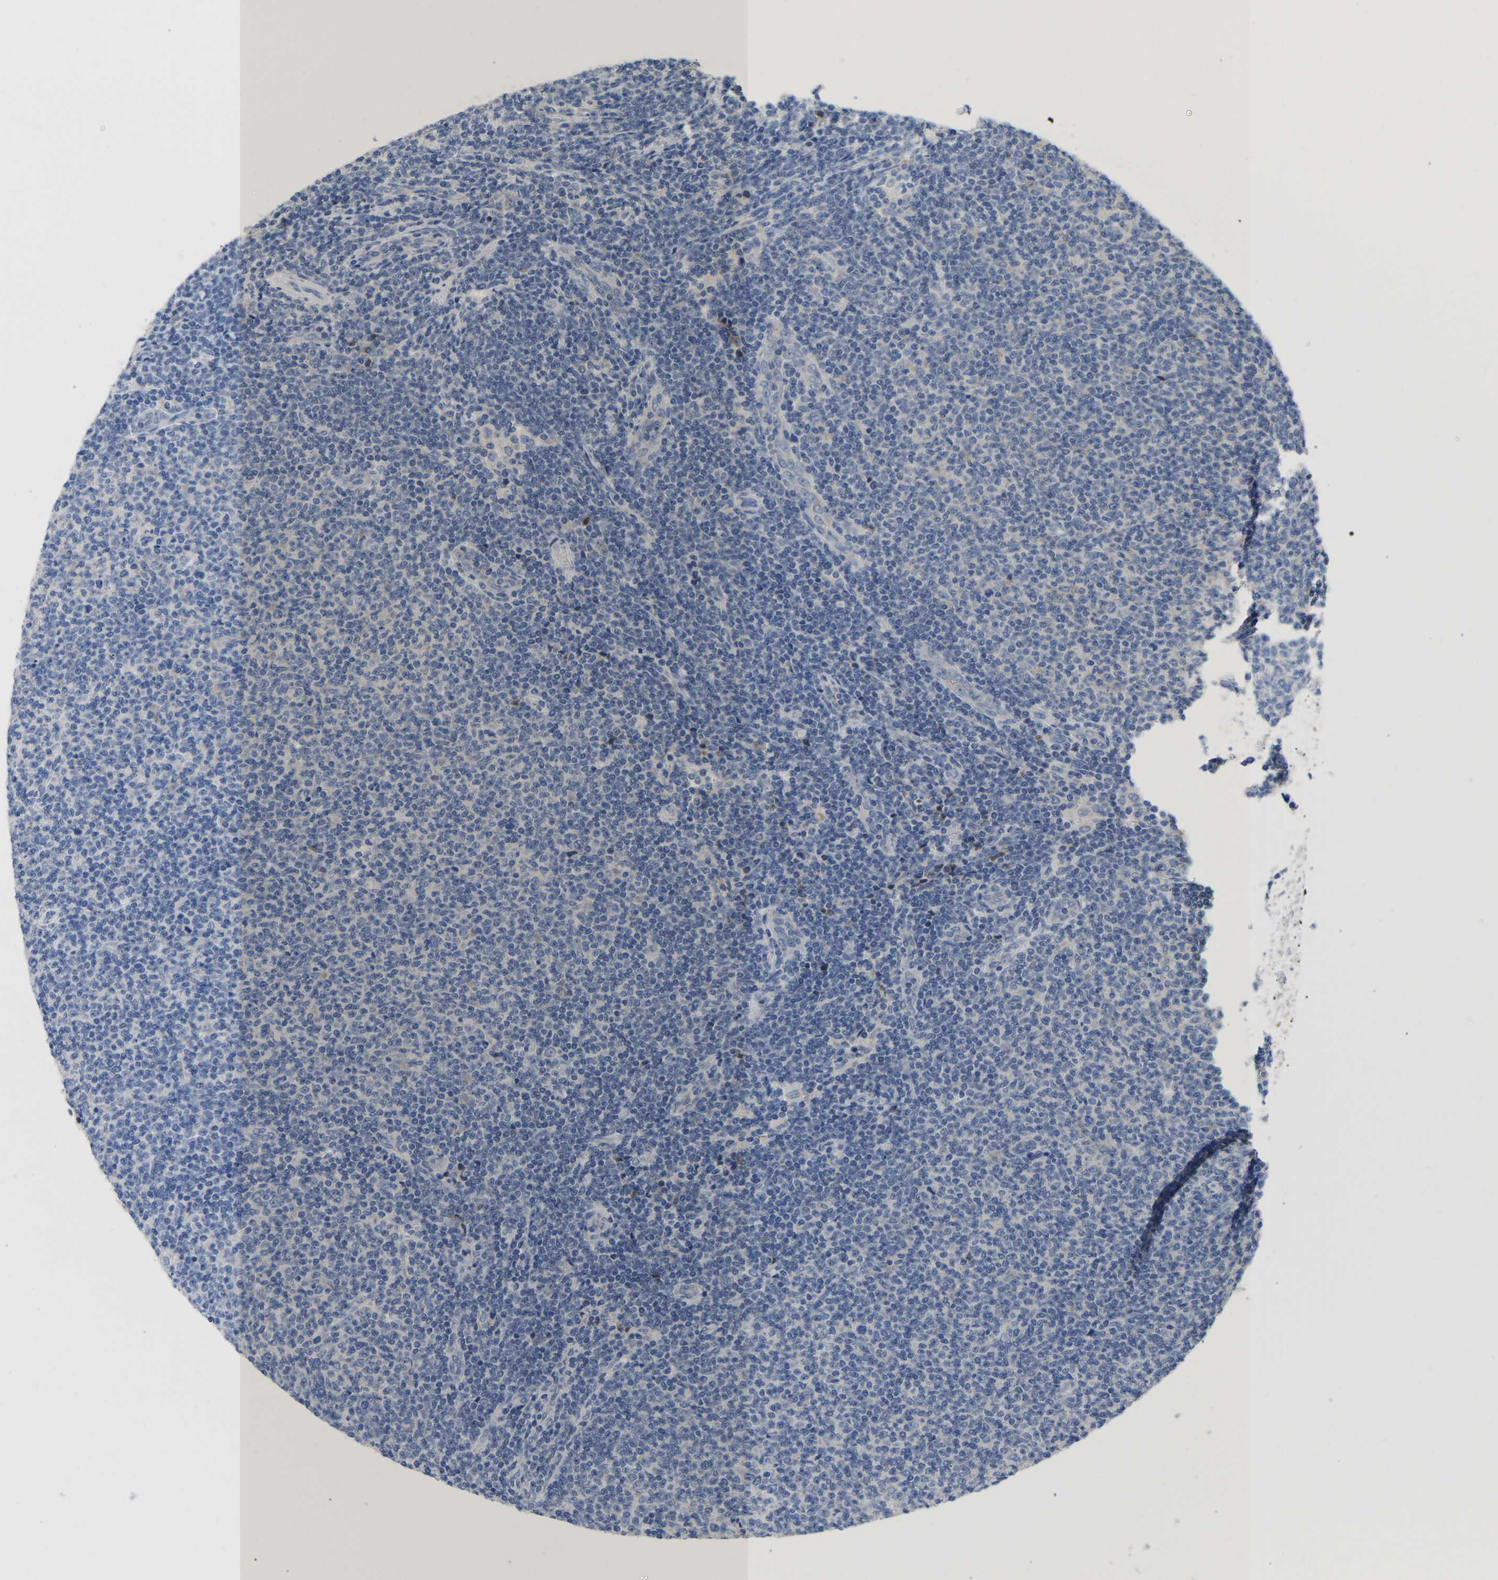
{"staining": {"intensity": "negative", "quantity": "none", "location": "none"}, "tissue": "lymphoma", "cell_type": "Tumor cells", "image_type": "cancer", "snomed": [{"axis": "morphology", "description": "Malignant lymphoma, non-Hodgkin's type, Low grade"}, {"axis": "topography", "description": "Lymph node"}], "caption": "Immunohistochemistry histopathology image of neoplastic tissue: human malignant lymphoma, non-Hodgkin's type (low-grade) stained with DAB displays no significant protein expression in tumor cells.", "gene": "ABCA10", "patient": {"sex": "male", "age": 66}}